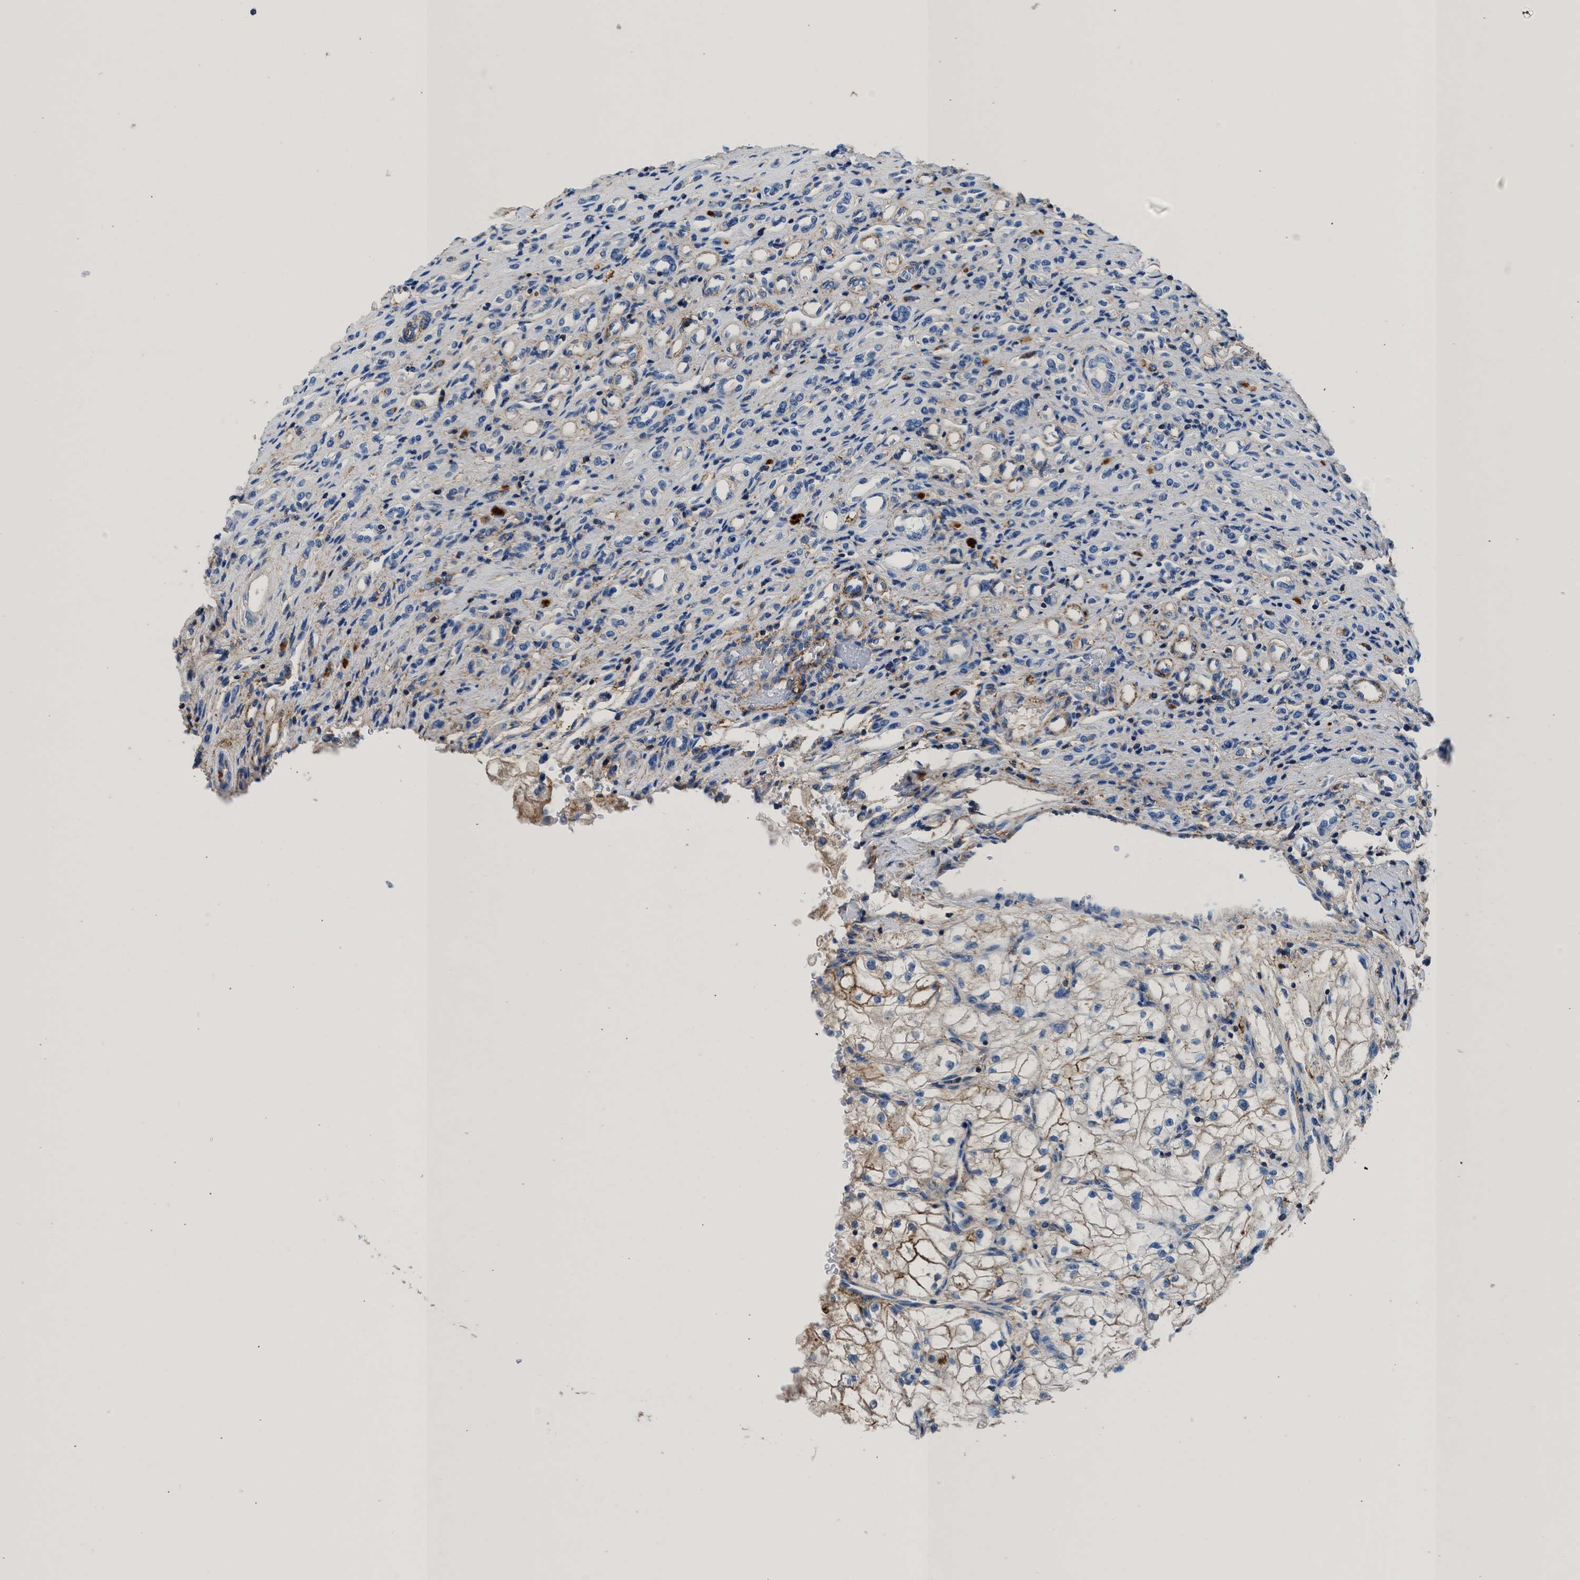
{"staining": {"intensity": "moderate", "quantity": "<25%", "location": "cytoplasmic/membranous"}, "tissue": "renal cancer", "cell_type": "Tumor cells", "image_type": "cancer", "snomed": [{"axis": "morphology", "description": "Adenocarcinoma, NOS"}, {"axis": "topography", "description": "Kidney"}], "caption": "Protein staining displays moderate cytoplasmic/membranous positivity in about <25% of tumor cells in adenocarcinoma (renal). (IHC, brightfield microscopy, high magnification).", "gene": "KCNQ4", "patient": {"sex": "female", "age": 70}}